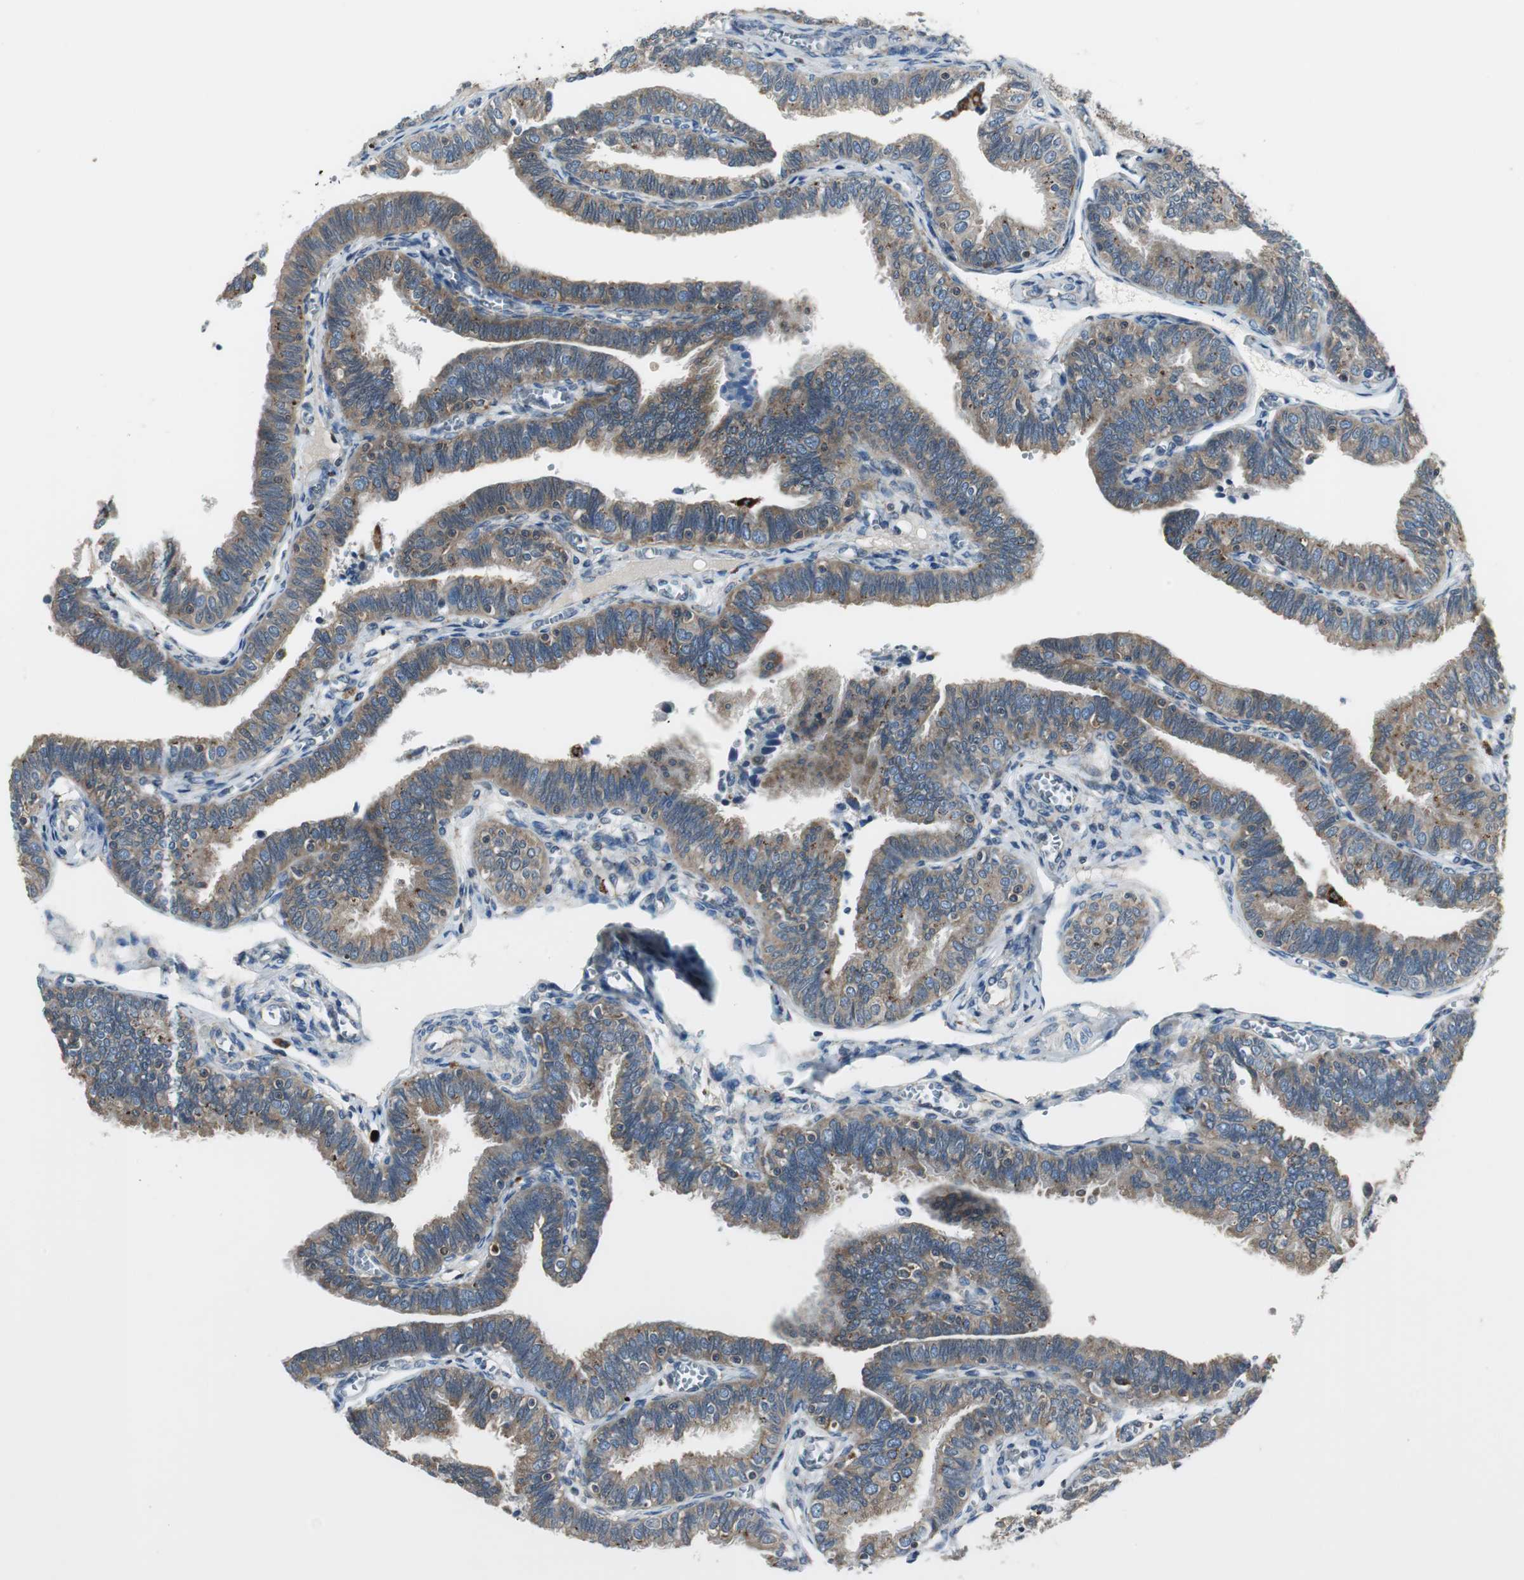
{"staining": {"intensity": "moderate", "quantity": ">75%", "location": "cytoplasmic/membranous"}, "tissue": "fallopian tube", "cell_type": "Glandular cells", "image_type": "normal", "snomed": [{"axis": "morphology", "description": "Normal tissue, NOS"}, {"axis": "topography", "description": "Fallopian tube"}], "caption": "This micrograph reveals immunohistochemistry (IHC) staining of unremarkable human fallopian tube, with medium moderate cytoplasmic/membranous staining in about >75% of glandular cells.", "gene": "NCK1", "patient": {"sex": "female", "age": 46}}